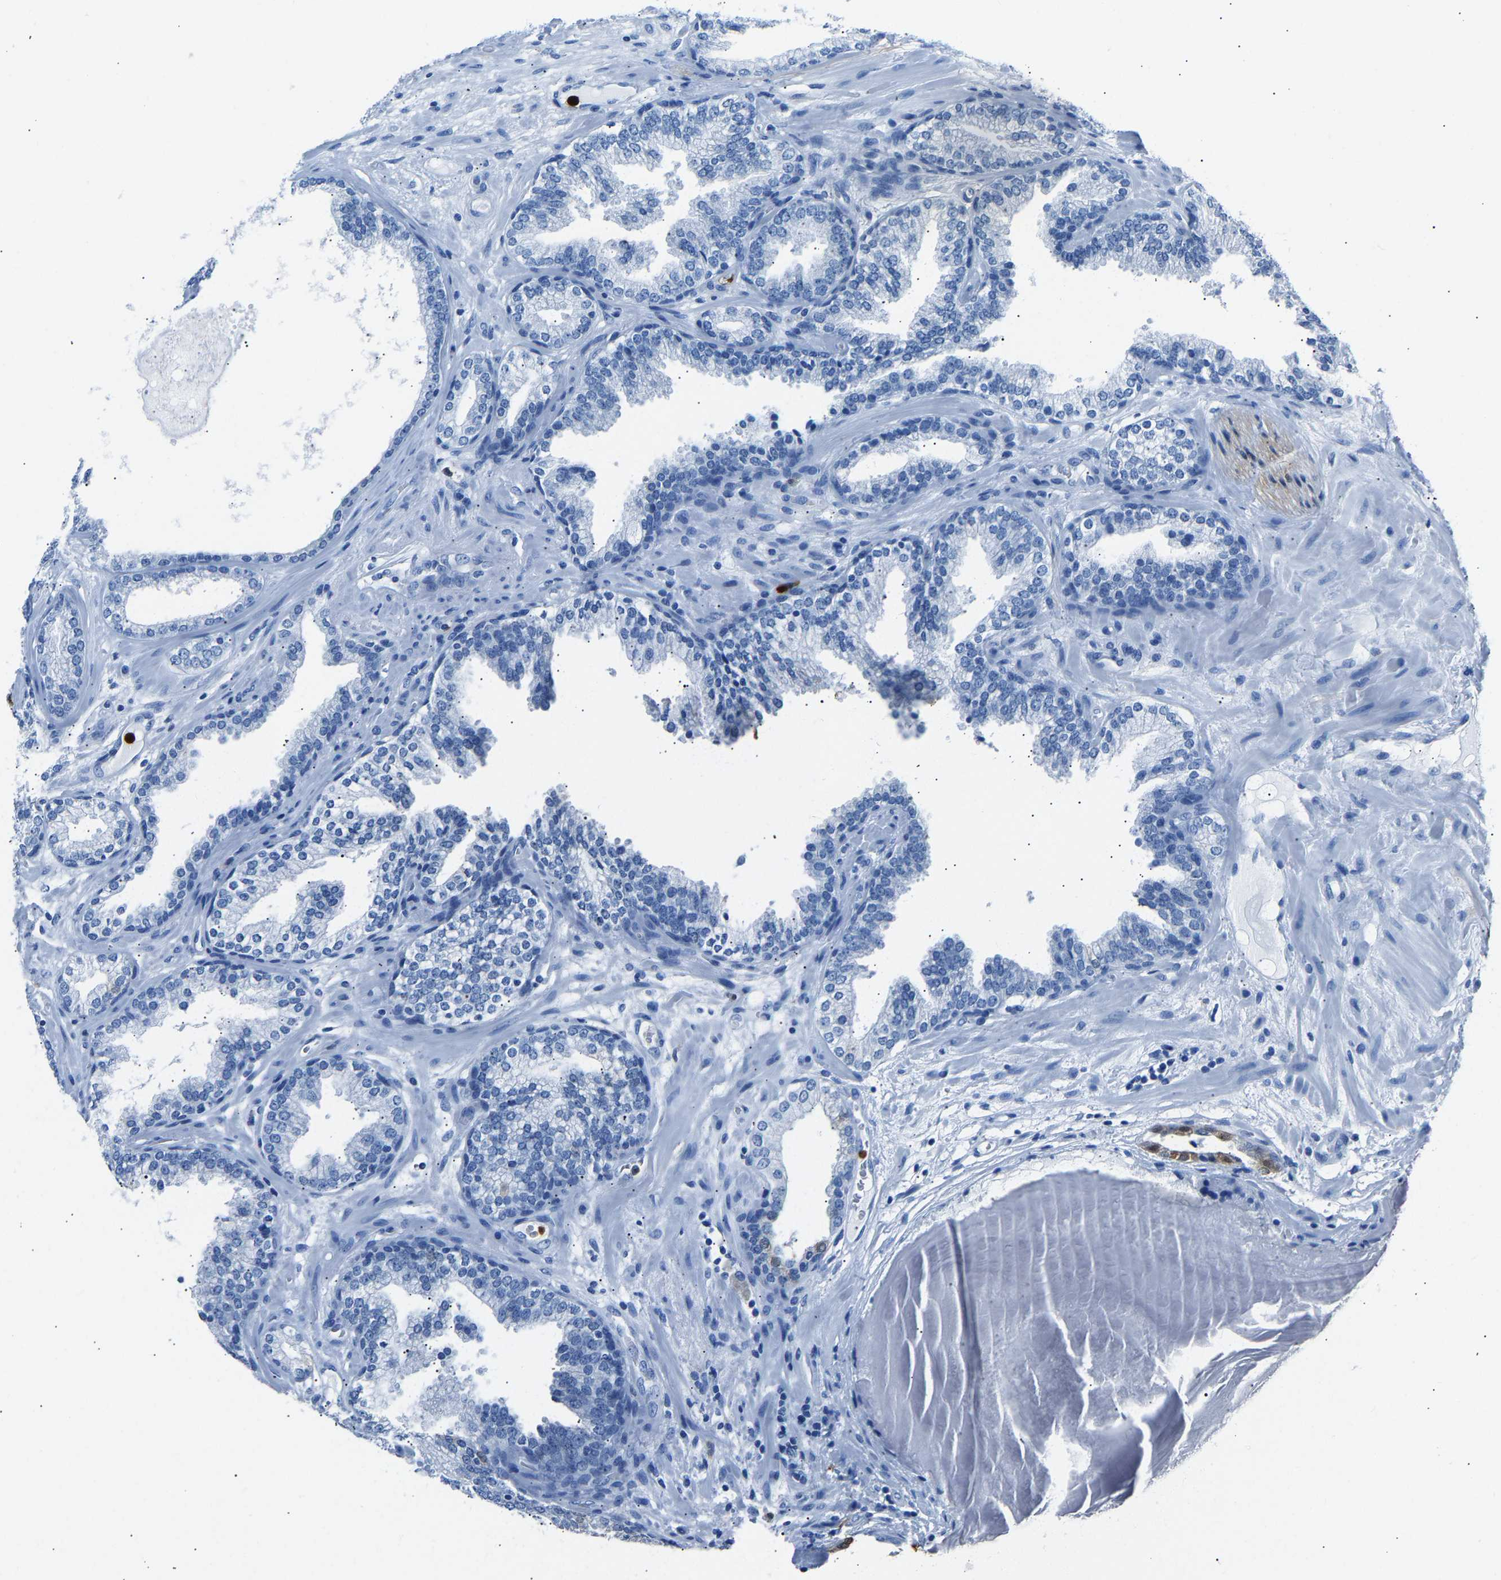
{"staining": {"intensity": "negative", "quantity": "none", "location": "none"}, "tissue": "prostate cancer", "cell_type": "Tumor cells", "image_type": "cancer", "snomed": [{"axis": "morphology", "description": "Adenocarcinoma, Low grade"}, {"axis": "topography", "description": "Prostate"}], "caption": "Tumor cells show no significant staining in prostate cancer. (DAB (3,3'-diaminobenzidine) immunohistochemistry, high magnification).", "gene": "S100P", "patient": {"sex": "male", "age": 65}}